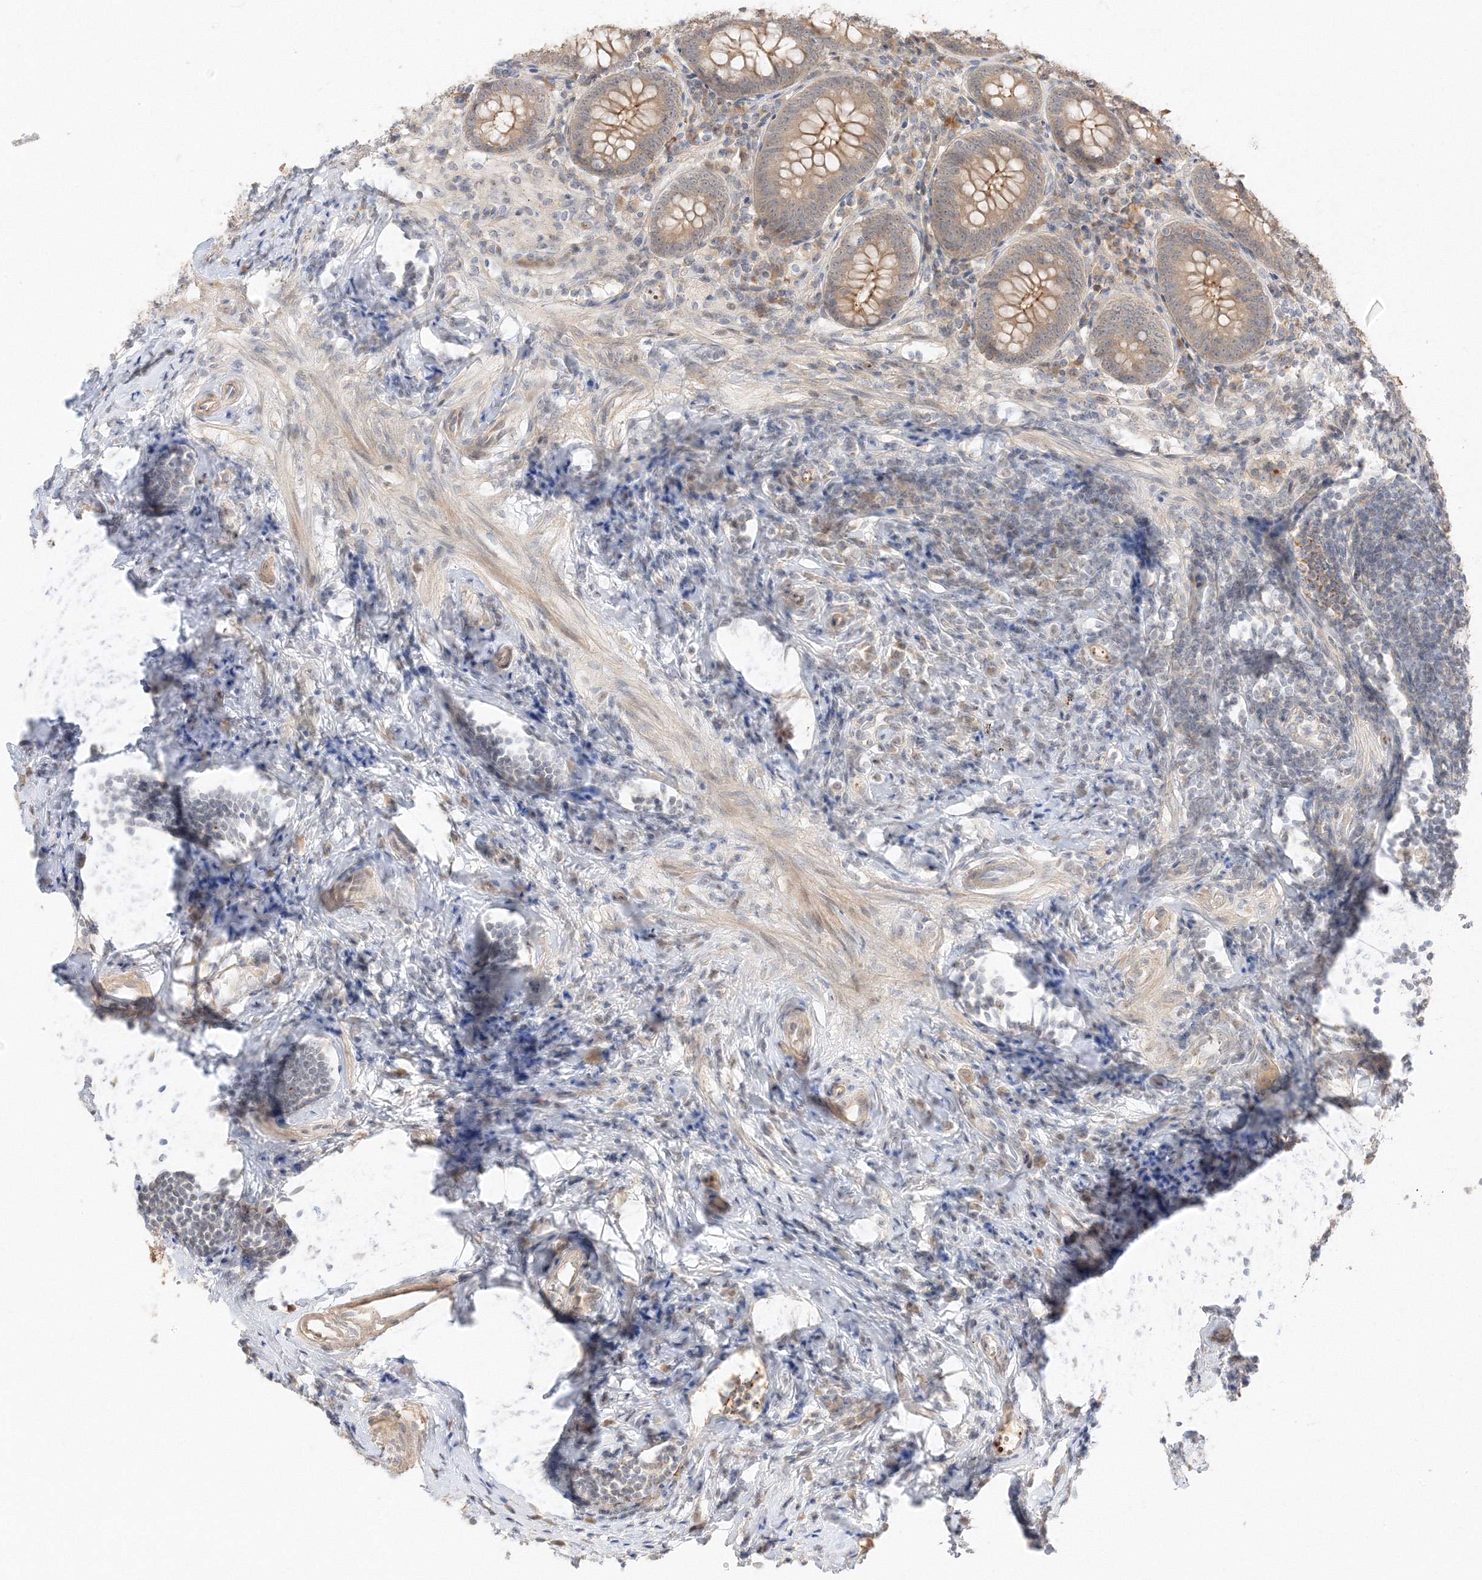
{"staining": {"intensity": "moderate", "quantity": "25%-75%", "location": "cytoplasmic/membranous"}, "tissue": "appendix", "cell_type": "Glandular cells", "image_type": "normal", "snomed": [{"axis": "morphology", "description": "Normal tissue, NOS"}, {"axis": "topography", "description": "Appendix"}], "caption": "Moderate cytoplasmic/membranous protein positivity is seen in approximately 25%-75% of glandular cells in appendix. (IHC, brightfield microscopy, high magnification).", "gene": "ETAA1", "patient": {"sex": "female", "age": 54}}